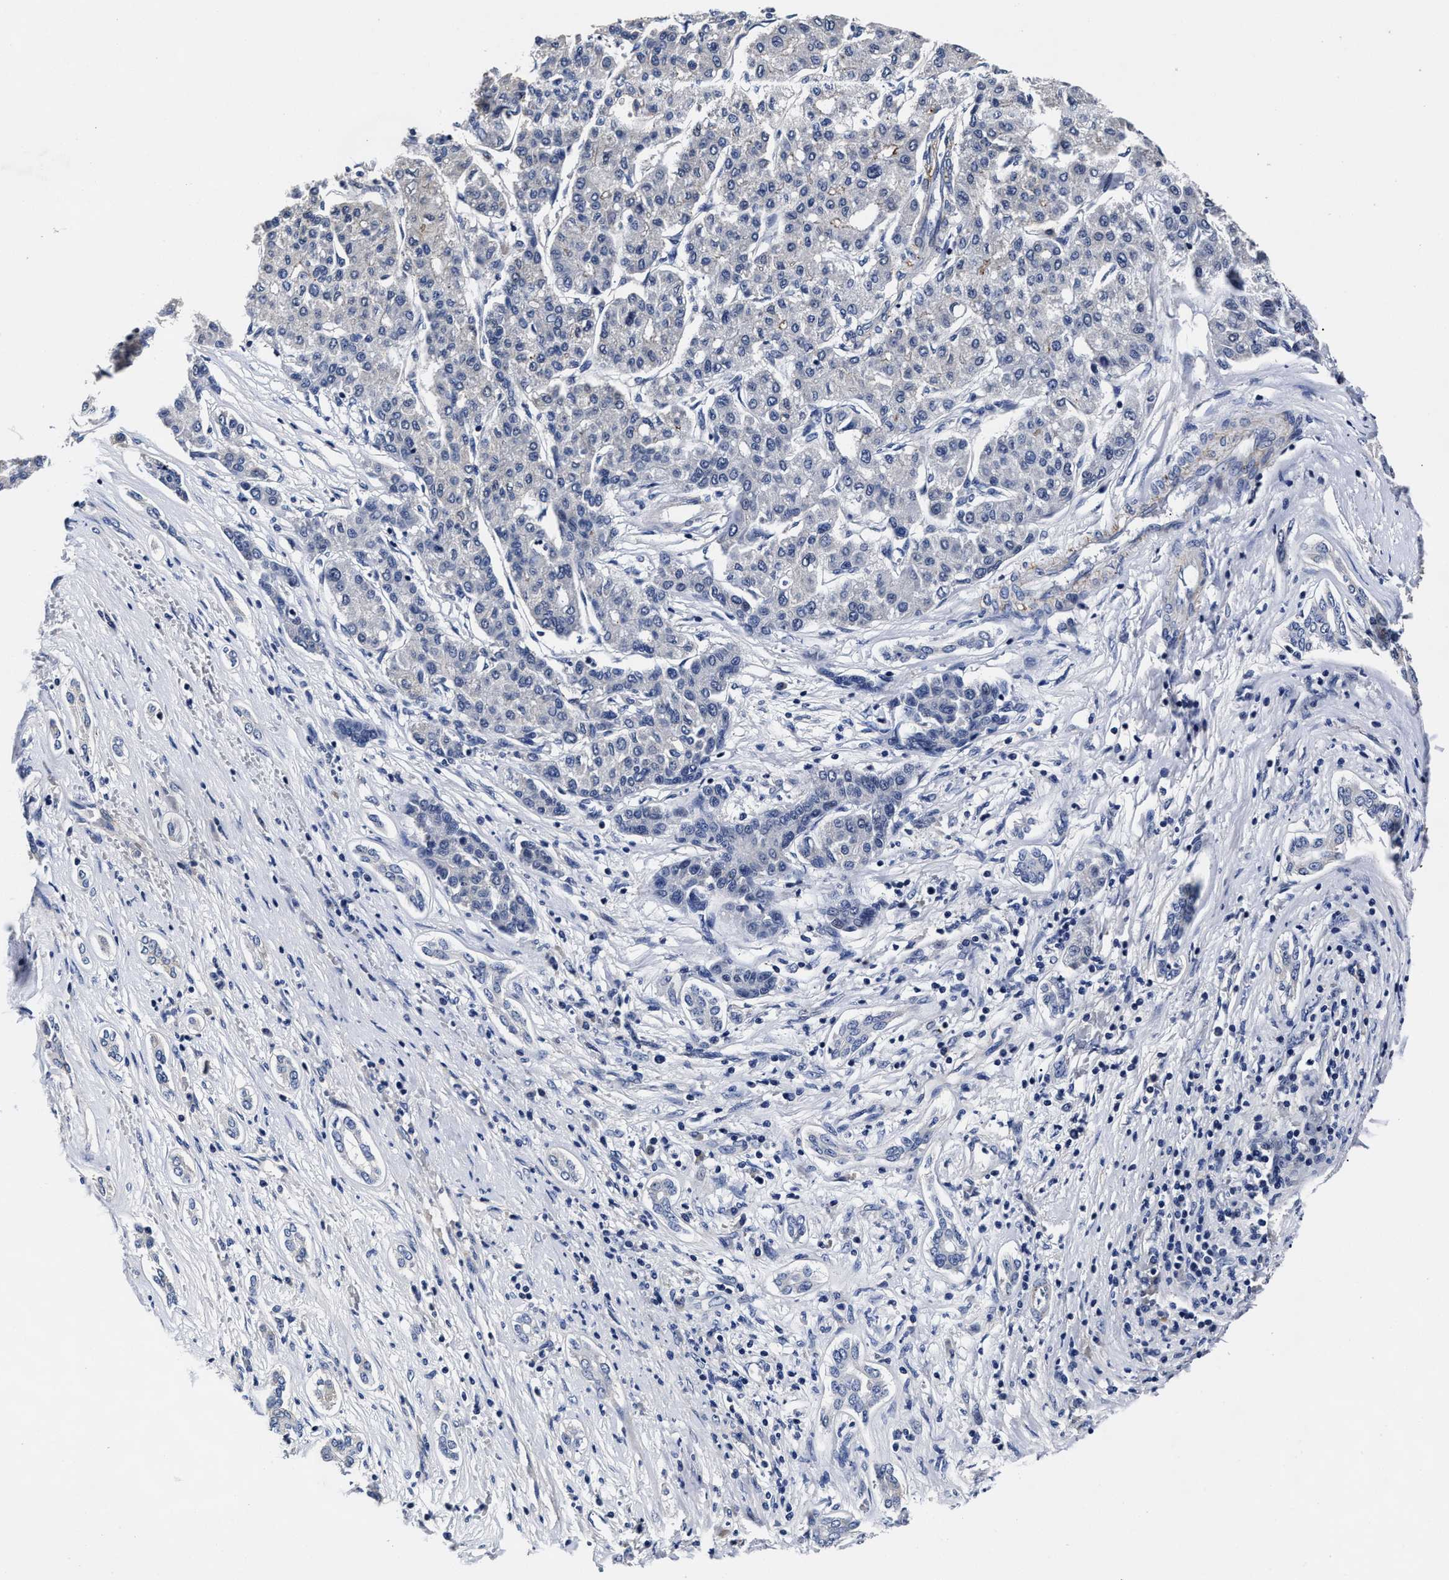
{"staining": {"intensity": "negative", "quantity": "none", "location": "none"}, "tissue": "liver cancer", "cell_type": "Tumor cells", "image_type": "cancer", "snomed": [{"axis": "morphology", "description": "Carcinoma, Hepatocellular, NOS"}, {"axis": "topography", "description": "Liver"}], "caption": "This is a histopathology image of immunohistochemistry (IHC) staining of liver hepatocellular carcinoma, which shows no staining in tumor cells.", "gene": "OLFML2A", "patient": {"sex": "male", "age": 65}}